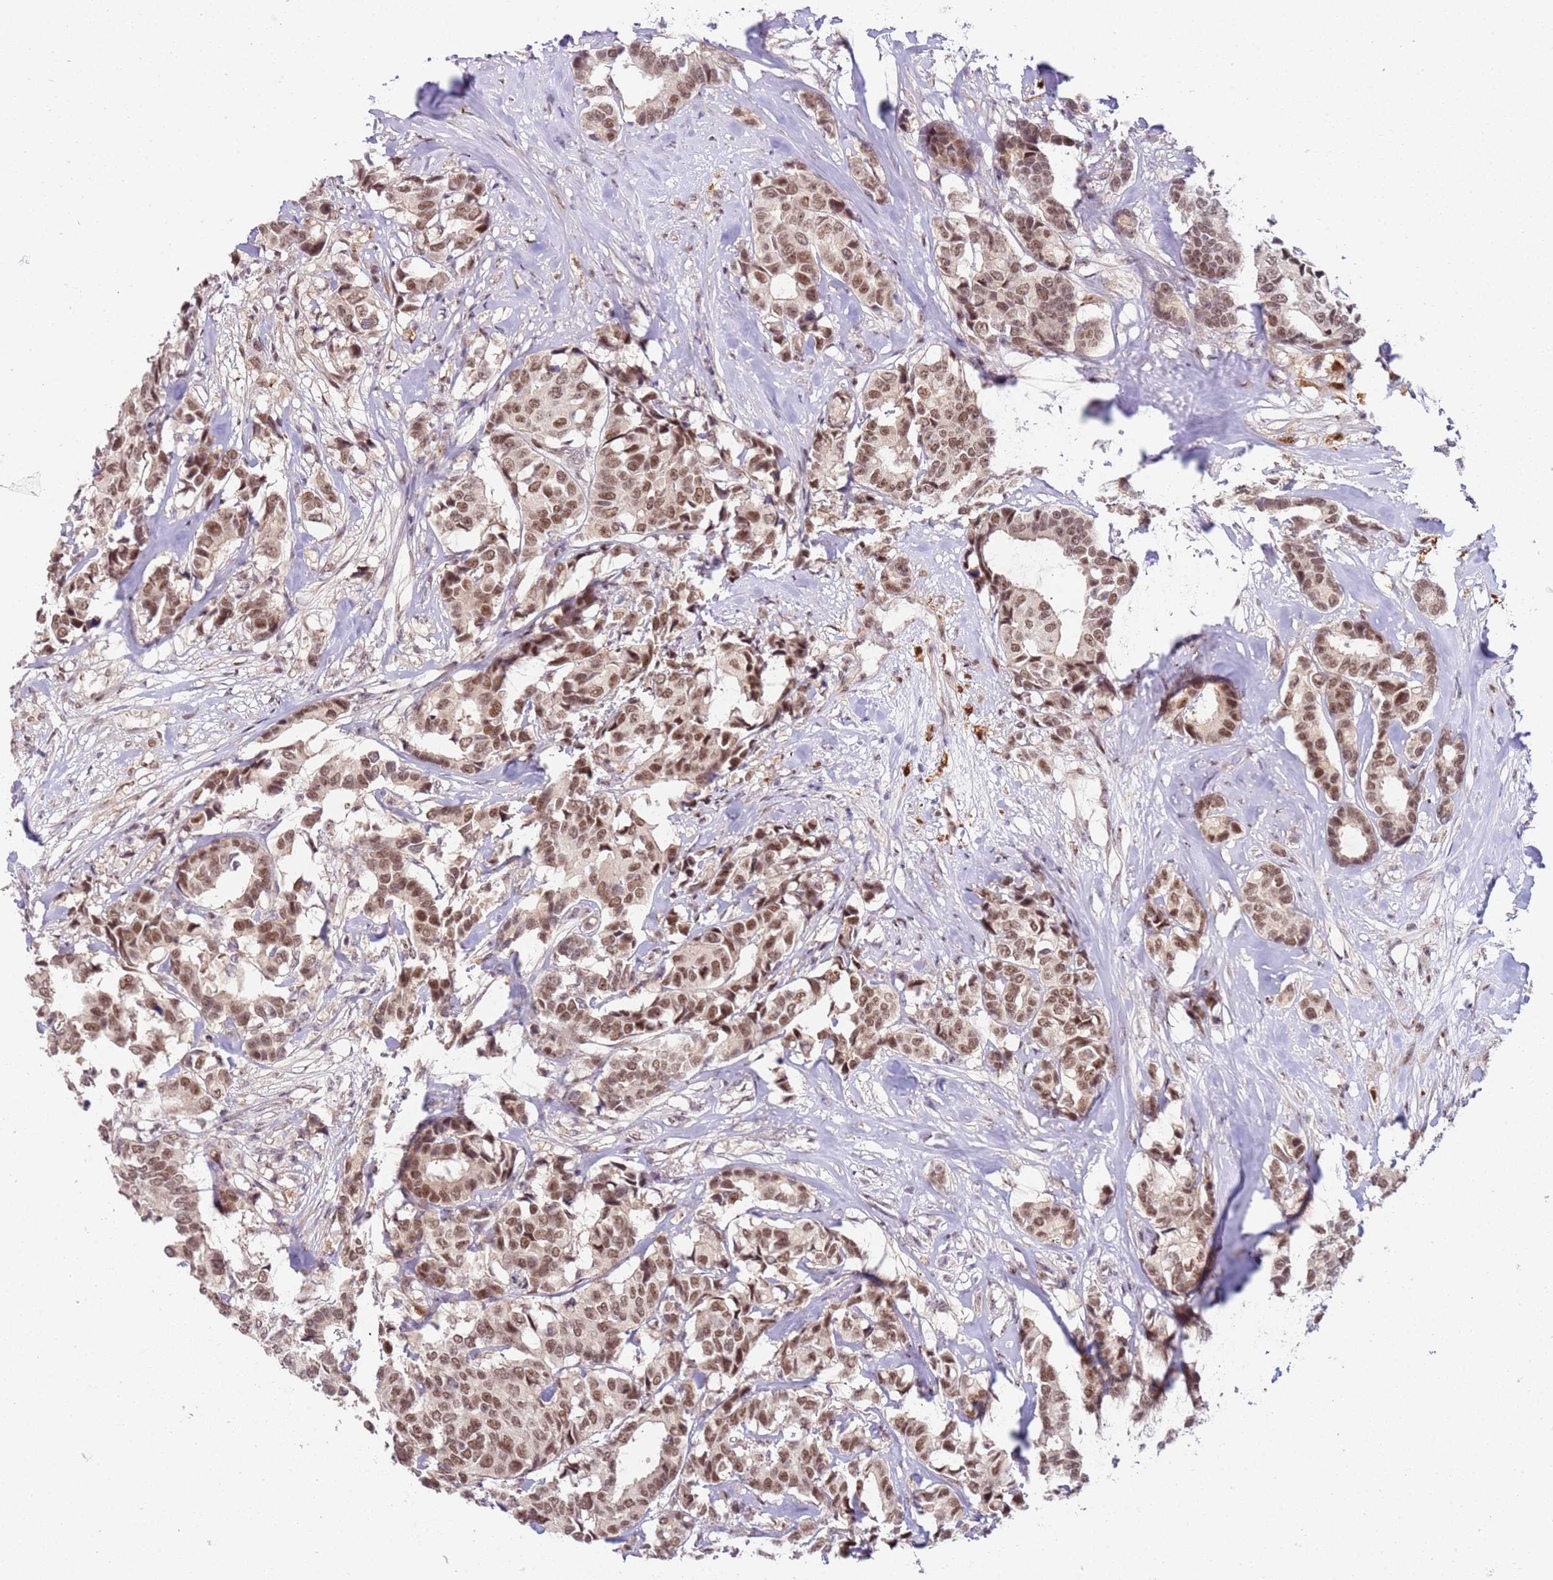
{"staining": {"intensity": "moderate", "quantity": ">75%", "location": "nuclear"}, "tissue": "breast cancer", "cell_type": "Tumor cells", "image_type": "cancer", "snomed": [{"axis": "morphology", "description": "Duct carcinoma"}, {"axis": "topography", "description": "Breast"}], "caption": "Invasive ductal carcinoma (breast) stained with a protein marker demonstrates moderate staining in tumor cells.", "gene": "LGALSL", "patient": {"sex": "female", "age": 87}}